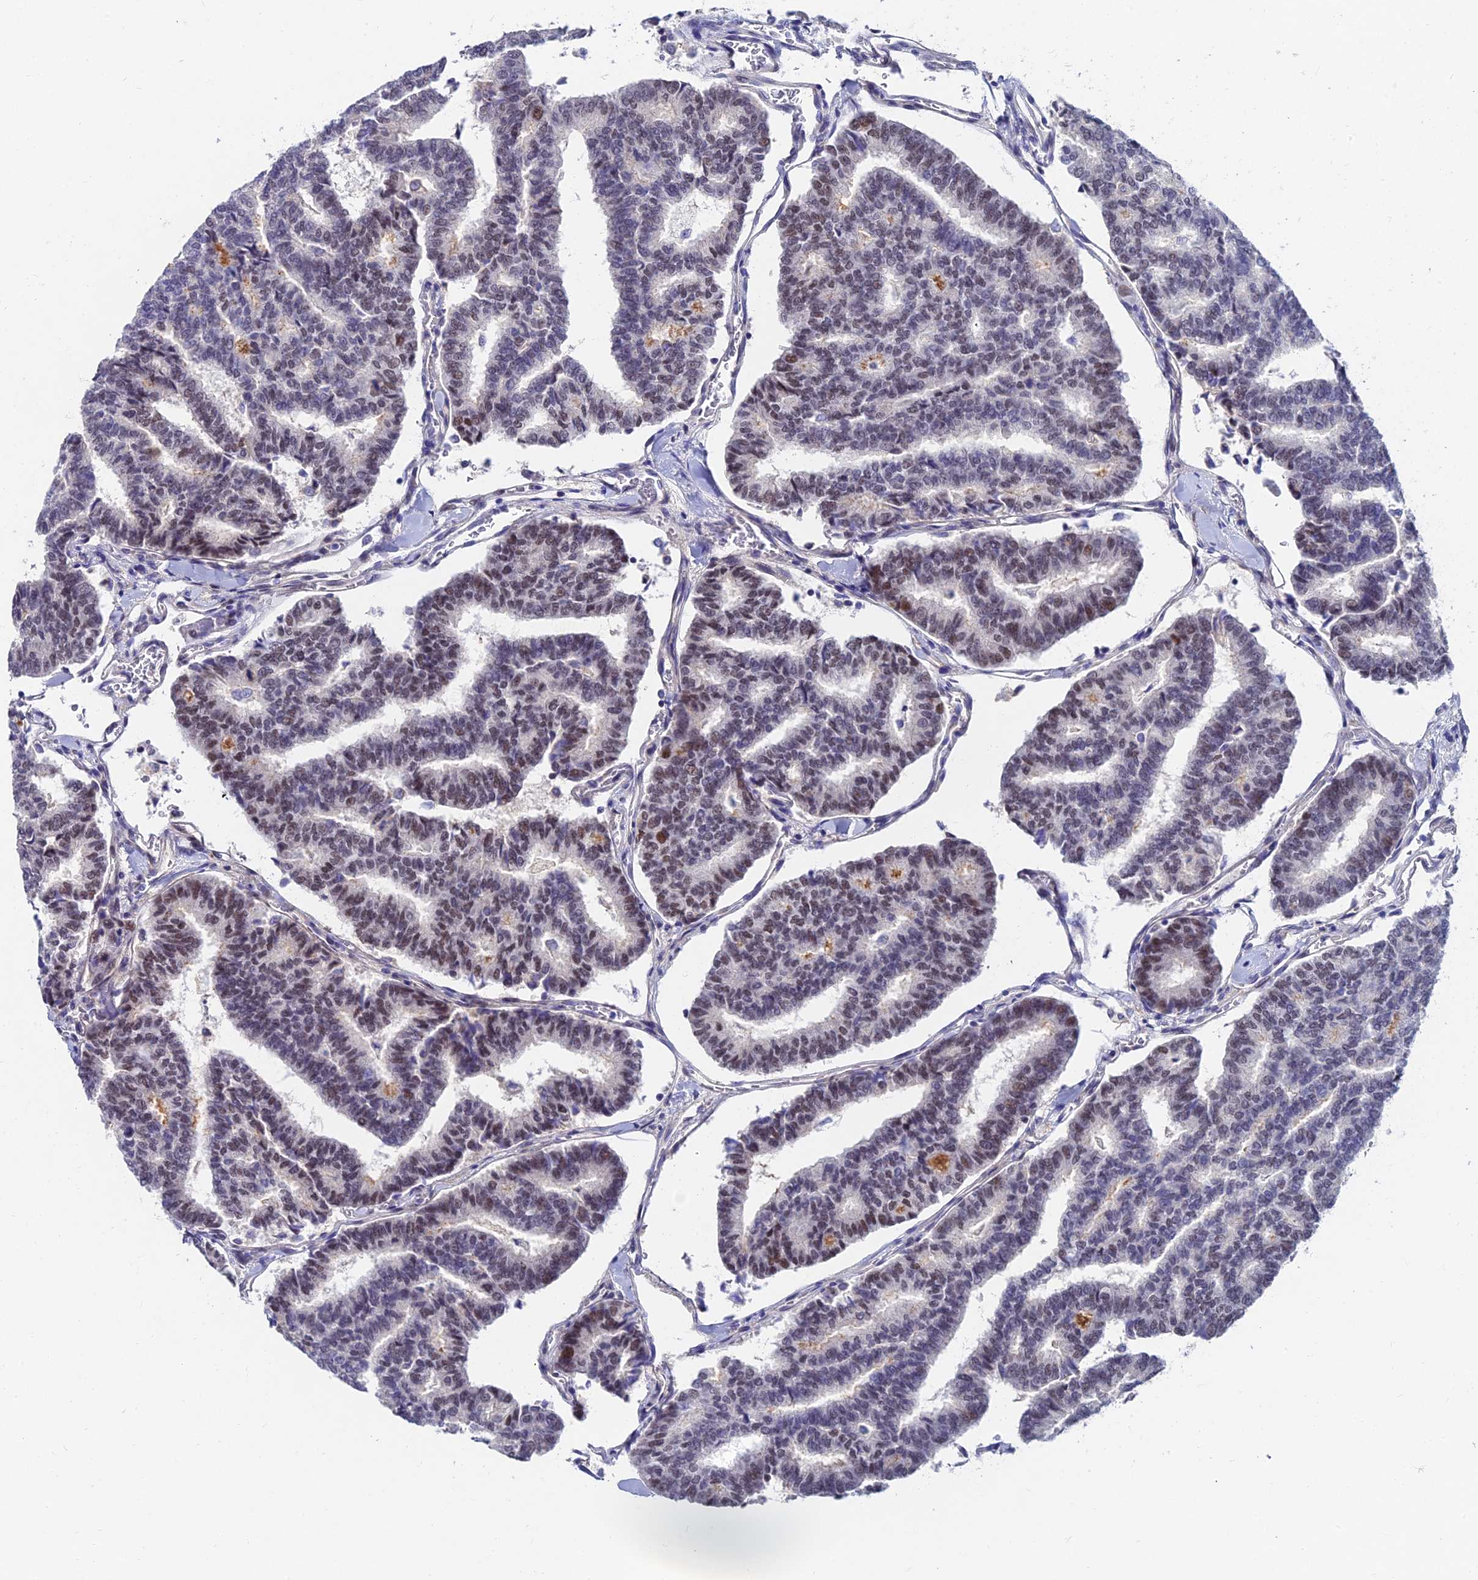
{"staining": {"intensity": "weak", "quantity": "25%-75%", "location": "nuclear"}, "tissue": "thyroid cancer", "cell_type": "Tumor cells", "image_type": "cancer", "snomed": [{"axis": "morphology", "description": "Papillary adenocarcinoma, NOS"}, {"axis": "topography", "description": "Thyroid gland"}], "caption": "The micrograph reveals immunohistochemical staining of thyroid cancer. There is weak nuclear staining is present in approximately 25%-75% of tumor cells. (IHC, brightfield microscopy, high magnification).", "gene": "TRIM24", "patient": {"sex": "female", "age": 35}}